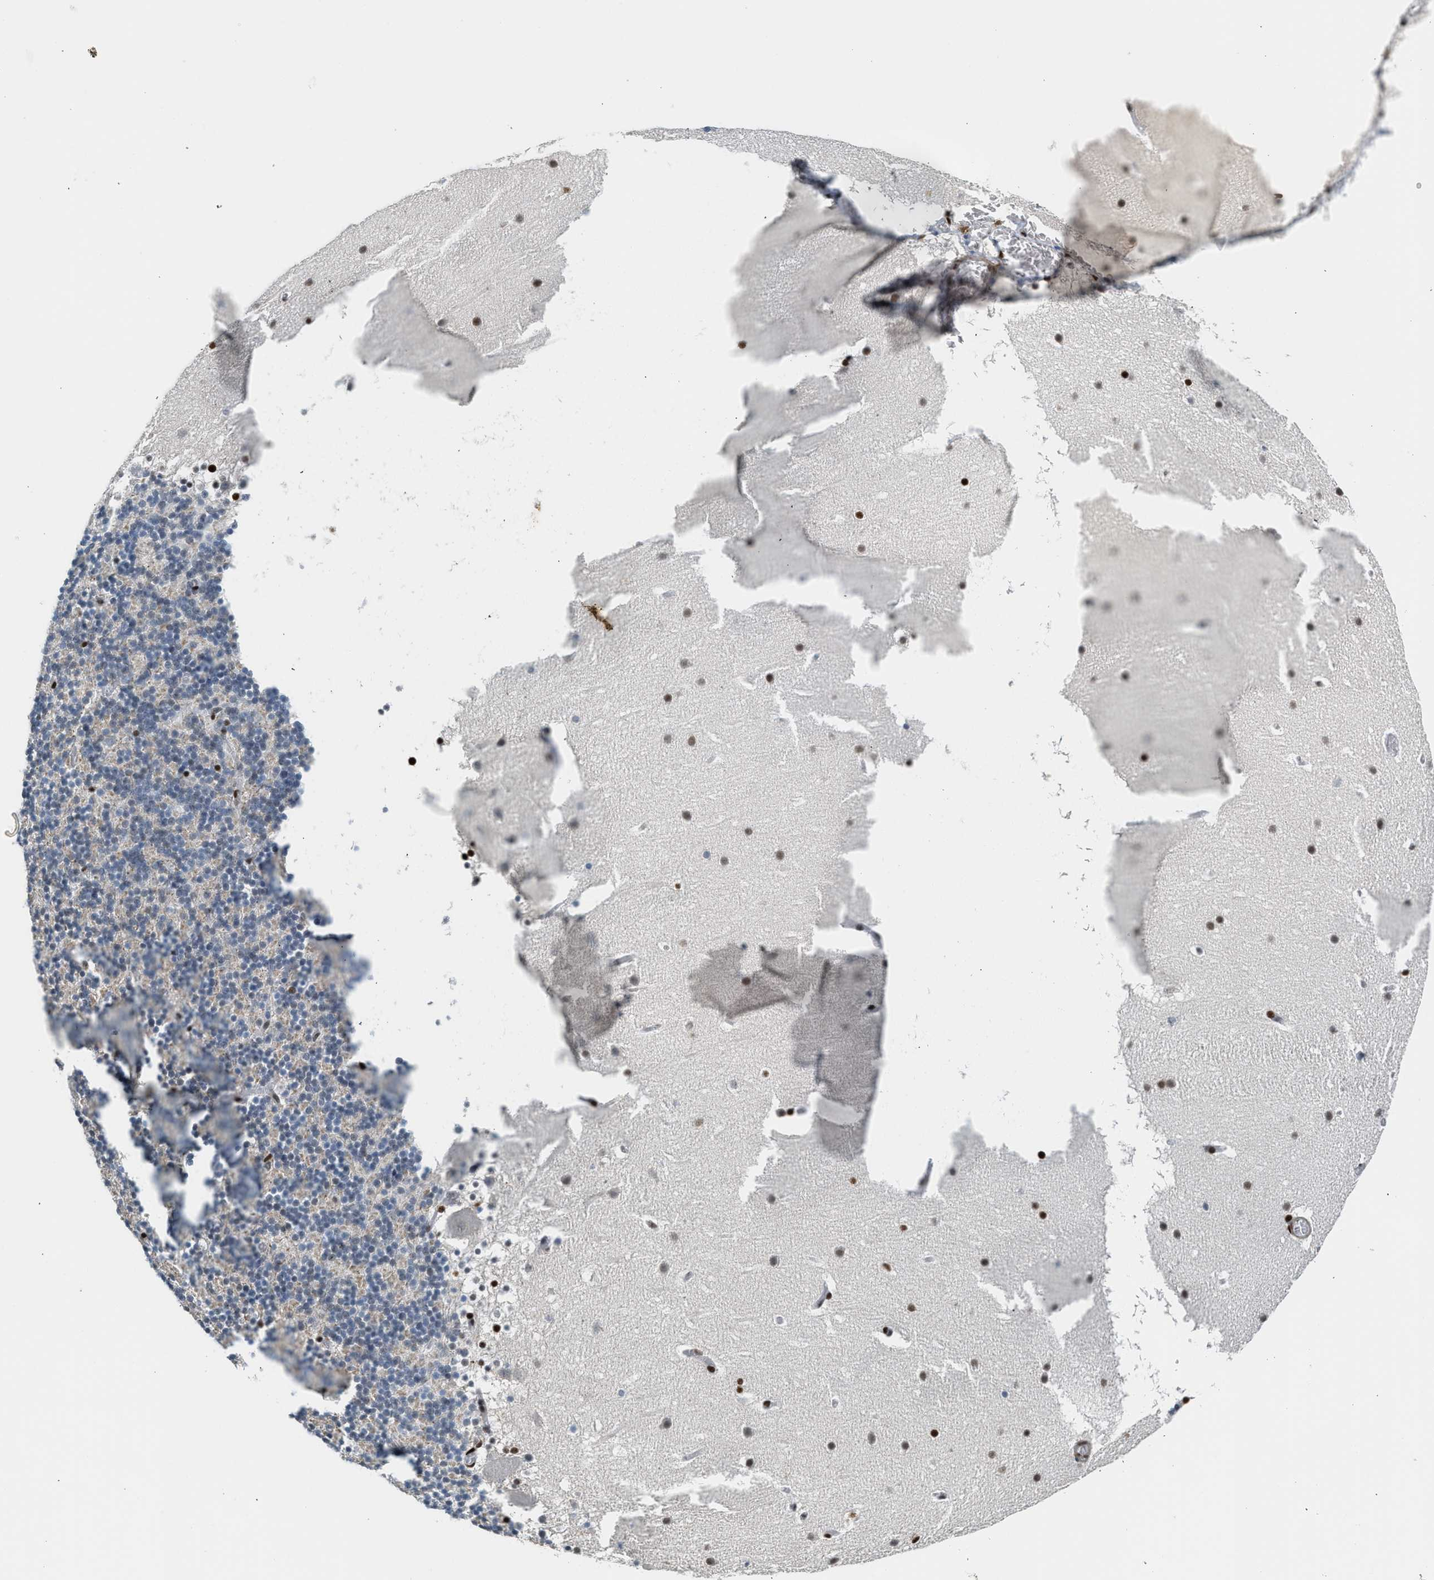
{"staining": {"intensity": "moderate", "quantity": "<25%", "location": "nuclear"}, "tissue": "cerebellum", "cell_type": "Cells in granular layer", "image_type": "normal", "snomed": [{"axis": "morphology", "description": "Normal tissue, NOS"}, {"axis": "topography", "description": "Cerebellum"}], "caption": "Immunohistochemistry (IHC) histopathology image of unremarkable human cerebellum stained for a protein (brown), which displays low levels of moderate nuclear staining in approximately <25% of cells in granular layer.", "gene": "ZBTB20", "patient": {"sex": "male", "age": 45}}